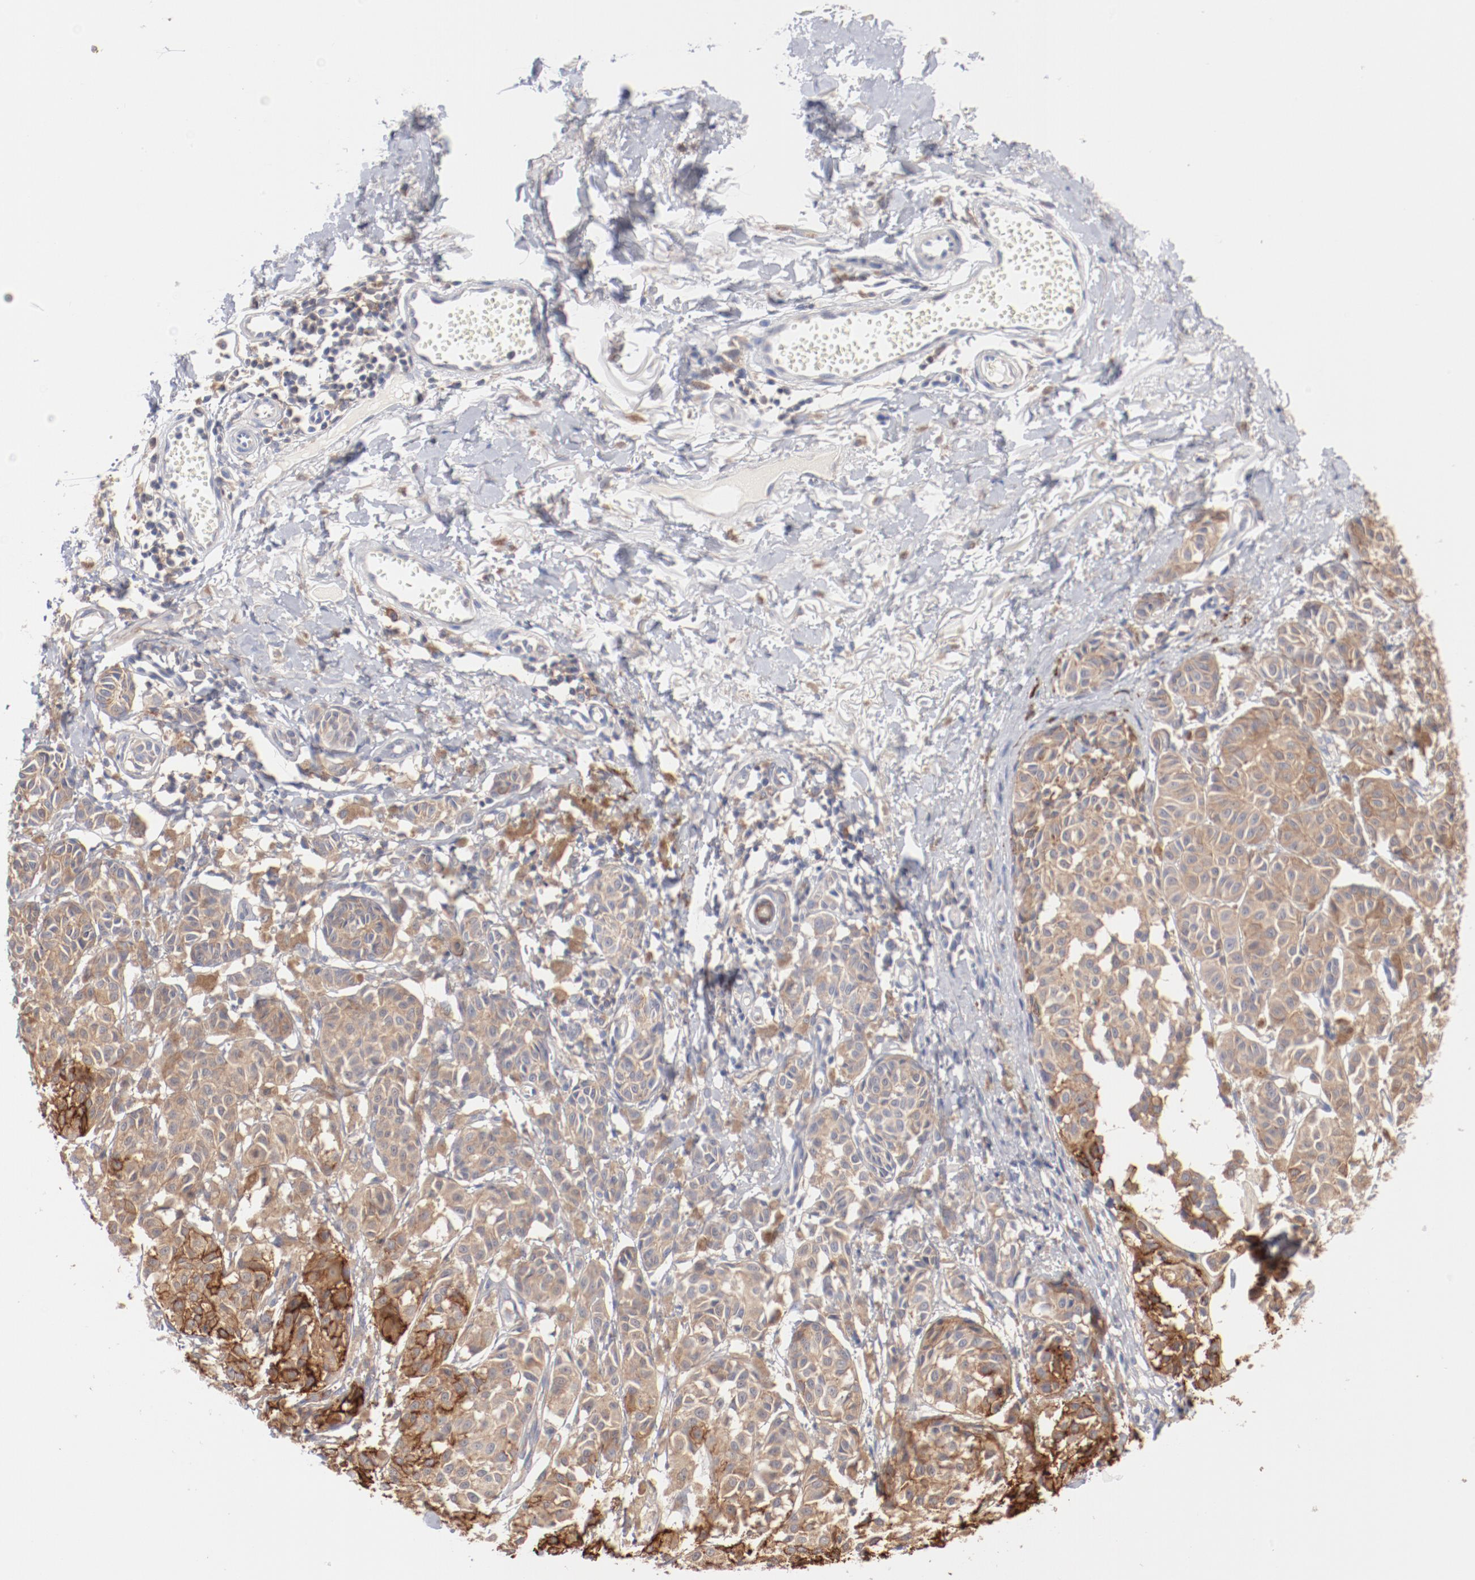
{"staining": {"intensity": "moderate", "quantity": "<25%", "location": "cytoplasmic/membranous"}, "tissue": "melanoma", "cell_type": "Tumor cells", "image_type": "cancer", "snomed": [{"axis": "morphology", "description": "Malignant melanoma, NOS"}, {"axis": "topography", "description": "Skin"}], "caption": "High-magnification brightfield microscopy of malignant melanoma stained with DAB (3,3'-diaminobenzidine) (brown) and counterstained with hematoxylin (blue). tumor cells exhibit moderate cytoplasmic/membranous expression is seen in about<25% of cells.", "gene": "SETD3", "patient": {"sex": "male", "age": 76}}